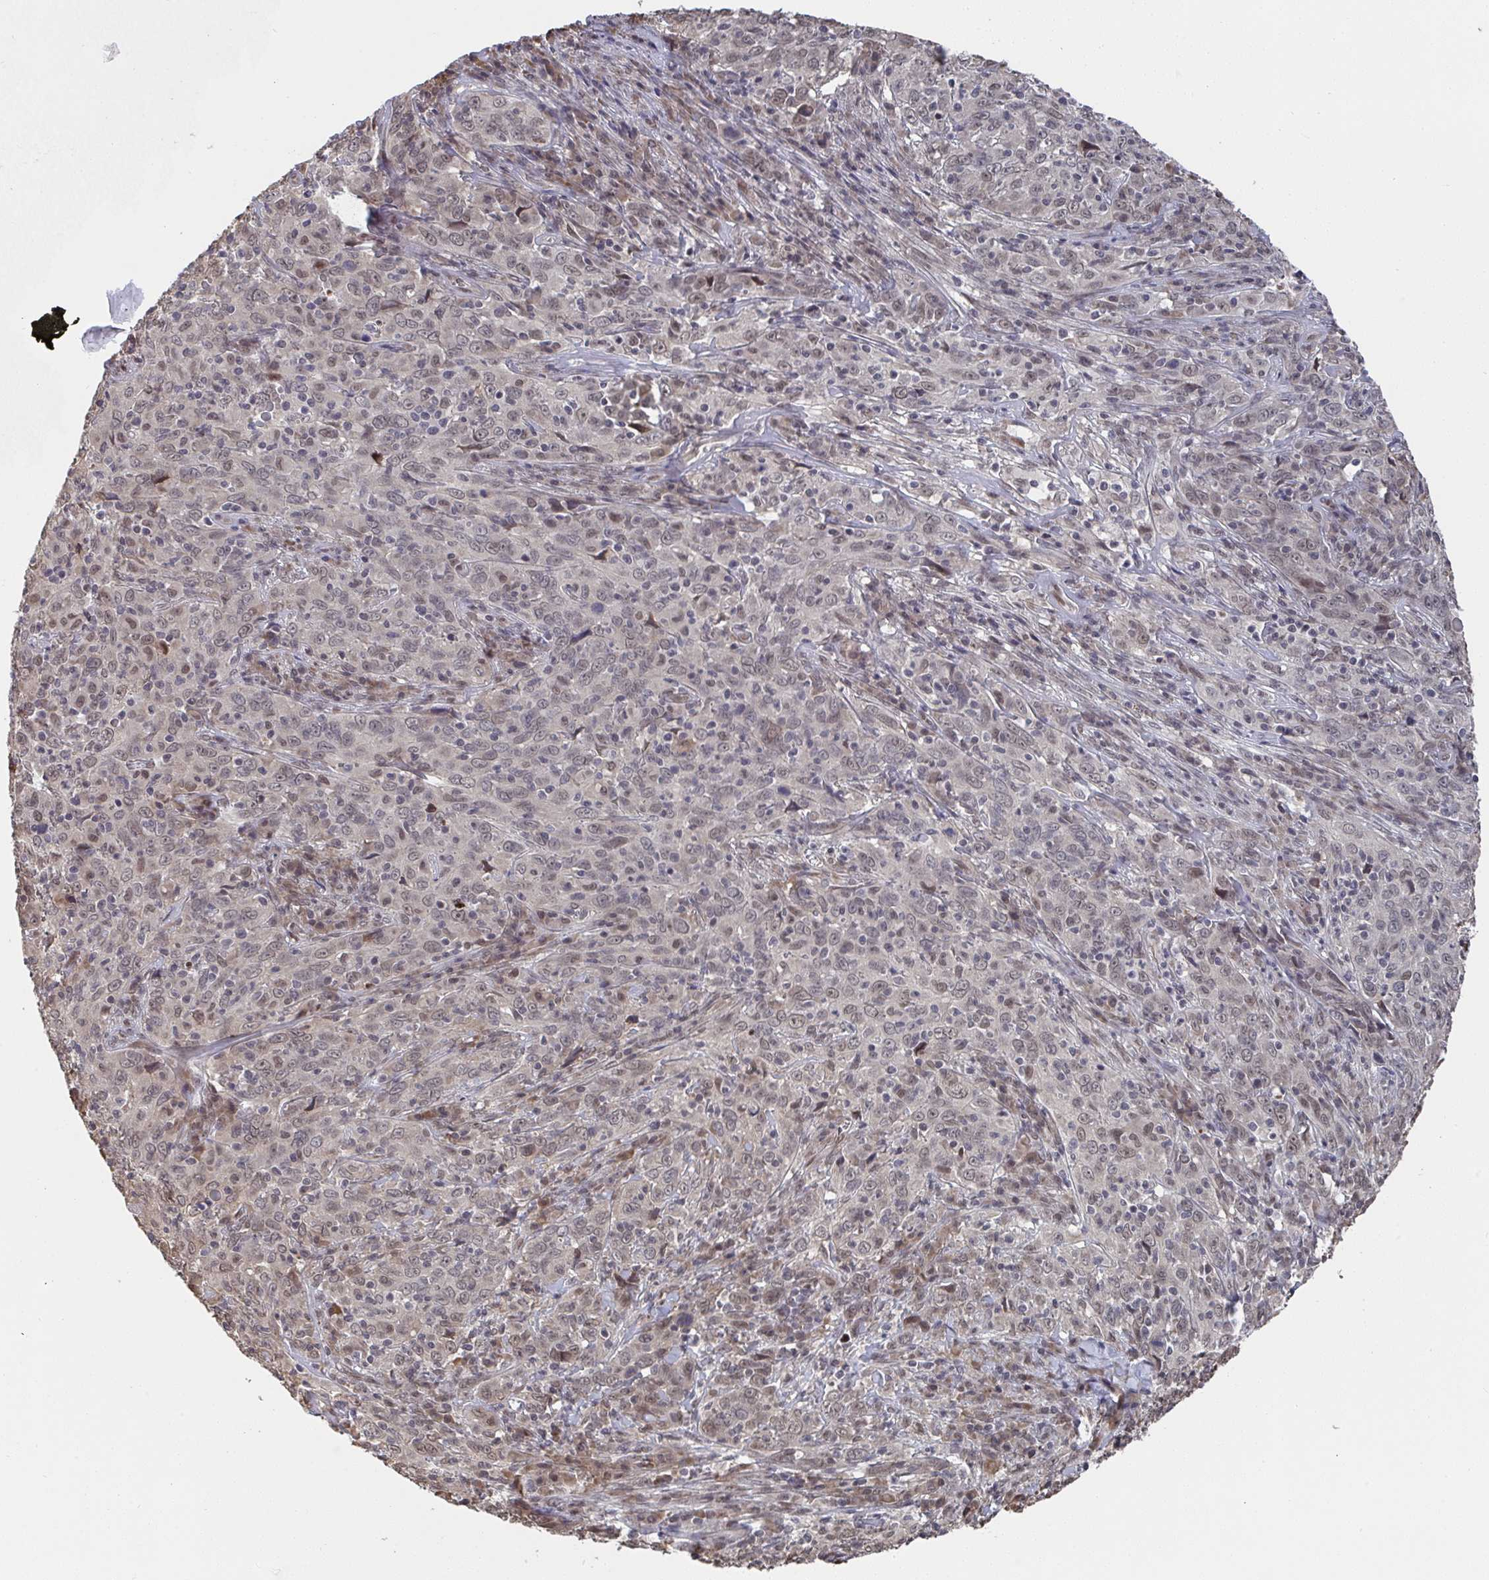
{"staining": {"intensity": "weak", "quantity": ">75%", "location": "nuclear"}, "tissue": "cervical cancer", "cell_type": "Tumor cells", "image_type": "cancer", "snomed": [{"axis": "morphology", "description": "Squamous cell carcinoma, NOS"}, {"axis": "topography", "description": "Cervix"}], "caption": "Protein staining by immunohistochemistry (IHC) reveals weak nuclear expression in approximately >75% of tumor cells in cervical cancer (squamous cell carcinoma). (DAB (3,3'-diaminobenzidine) = brown stain, brightfield microscopy at high magnification).", "gene": "JMJD1C", "patient": {"sex": "female", "age": 46}}